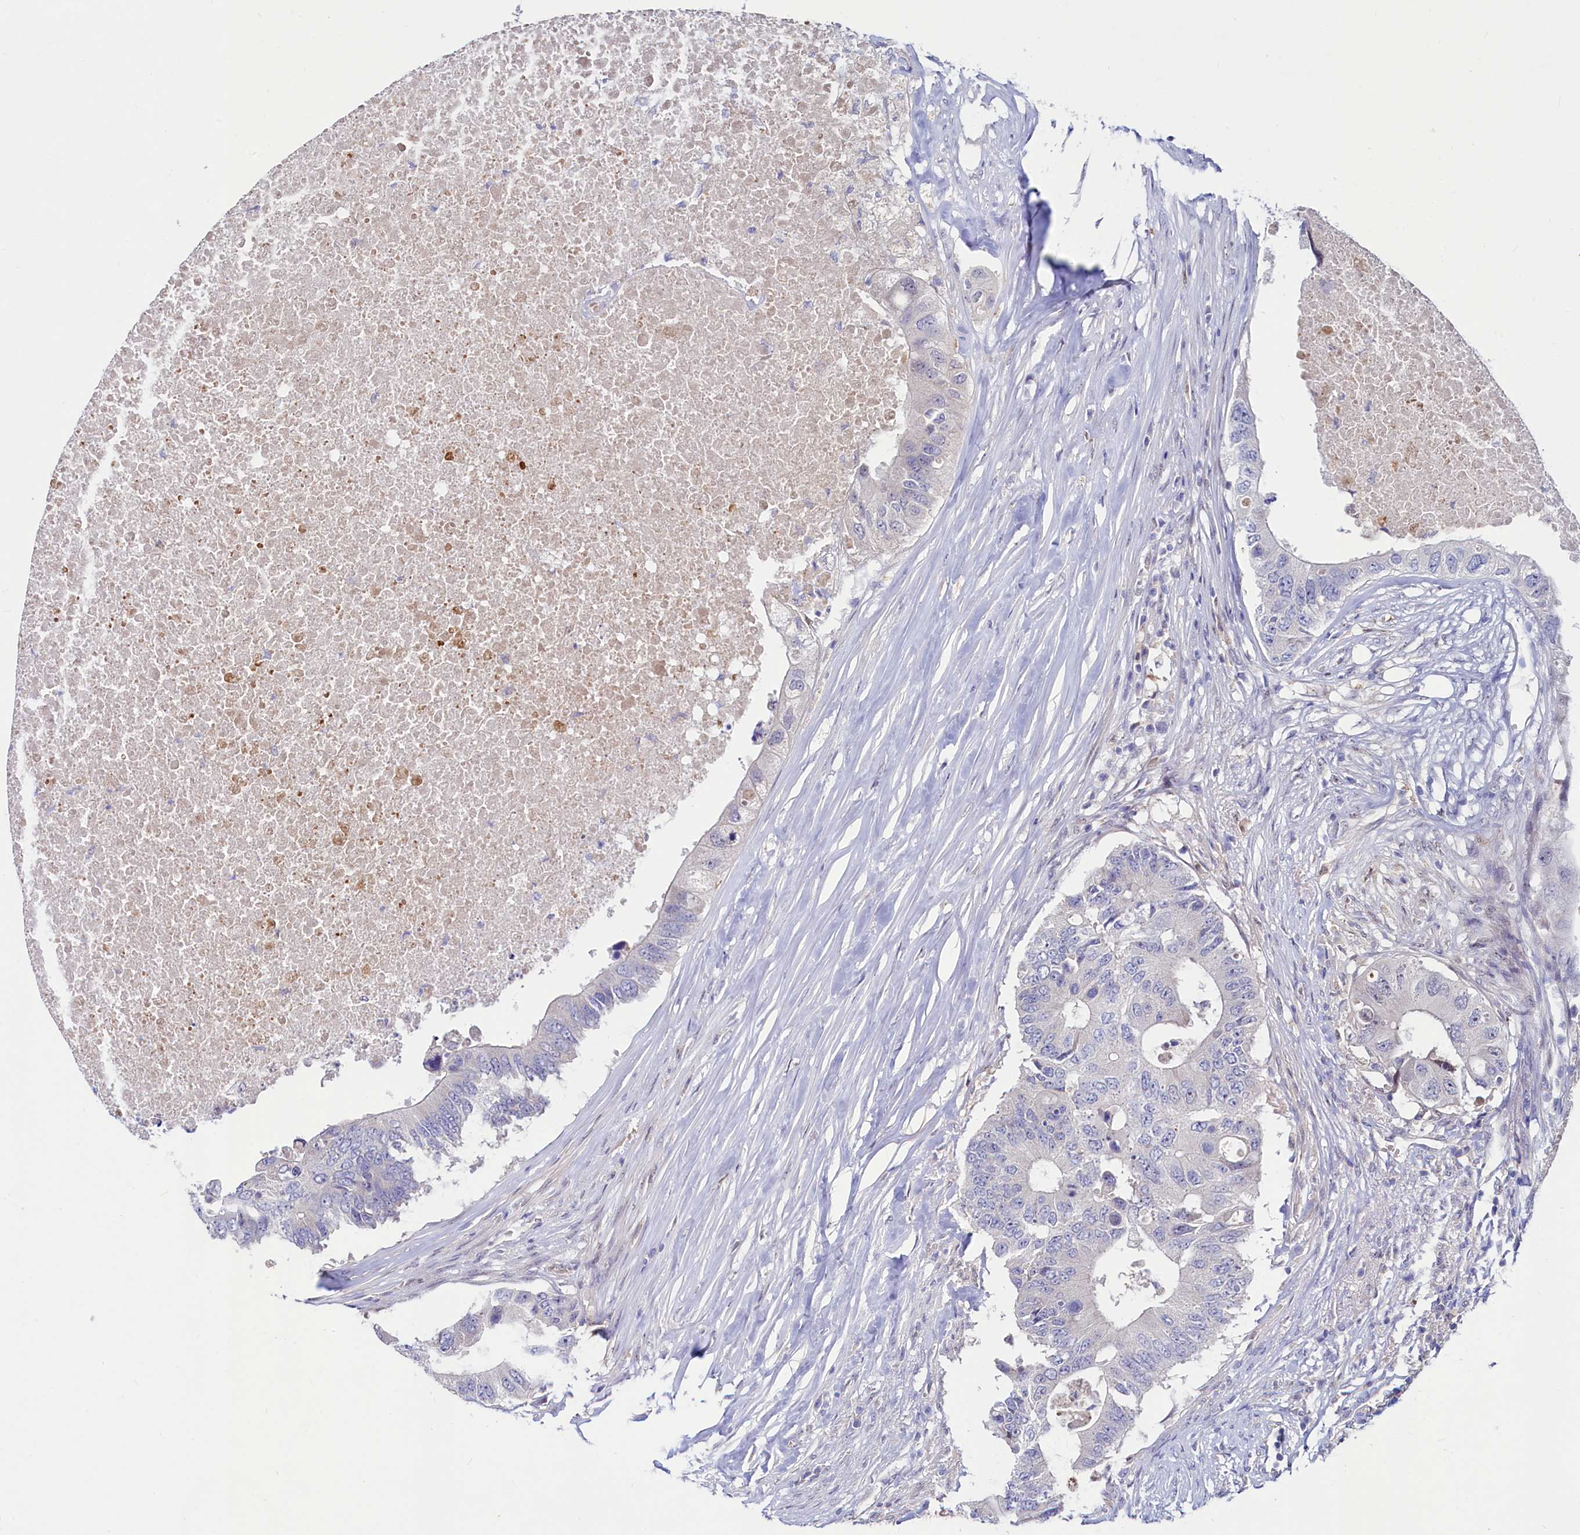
{"staining": {"intensity": "negative", "quantity": "none", "location": "none"}, "tissue": "colorectal cancer", "cell_type": "Tumor cells", "image_type": "cancer", "snomed": [{"axis": "morphology", "description": "Adenocarcinoma, NOS"}, {"axis": "topography", "description": "Colon"}], "caption": "The histopathology image shows no significant expression in tumor cells of colorectal cancer.", "gene": "ASTE1", "patient": {"sex": "male", "age": 71}}